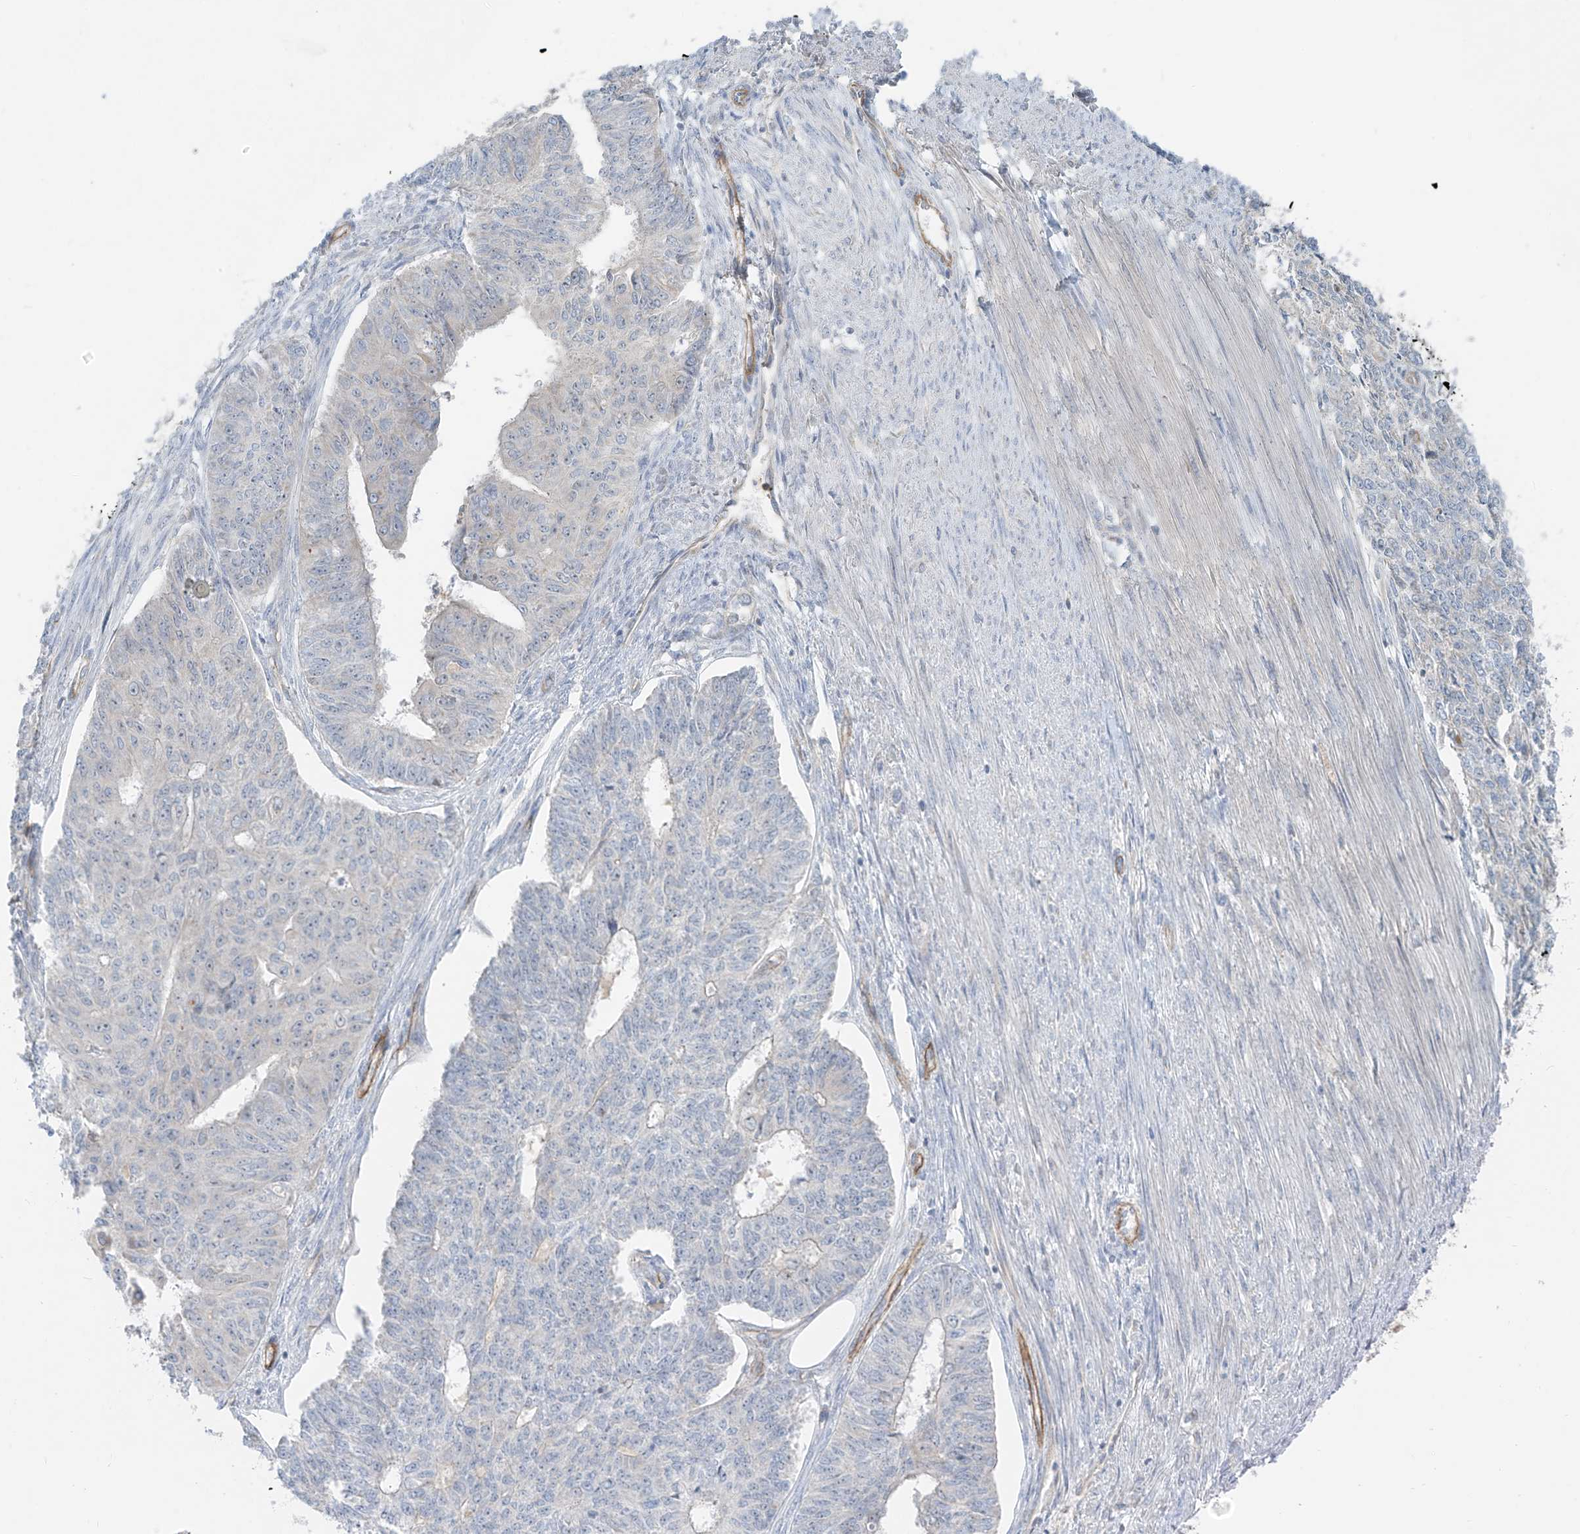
{"staining": {"intensity": "negative", "quantity": "none", "location": "none"}, "tissue": "endometrial cancer", "cell_type": "Tumor cells", "image_type": "cancer", "snomed": [{"axis": "morphology", "description": "Adenocarcinoma, NOS"}, {"axis": "topography", "description": "Endometrium"}], "caption": "Immunohistochemistry histopathology image of neoplastic tissue: human endometrial adenocarcinoma stained with DAB (3,3'-diaminobenzidine) demonstrates no significant protein positivity in tumor cells. Nuclei are stained in blue.", "gene": "C2orf42", "patient": {"sex": "female", "age": 32}}